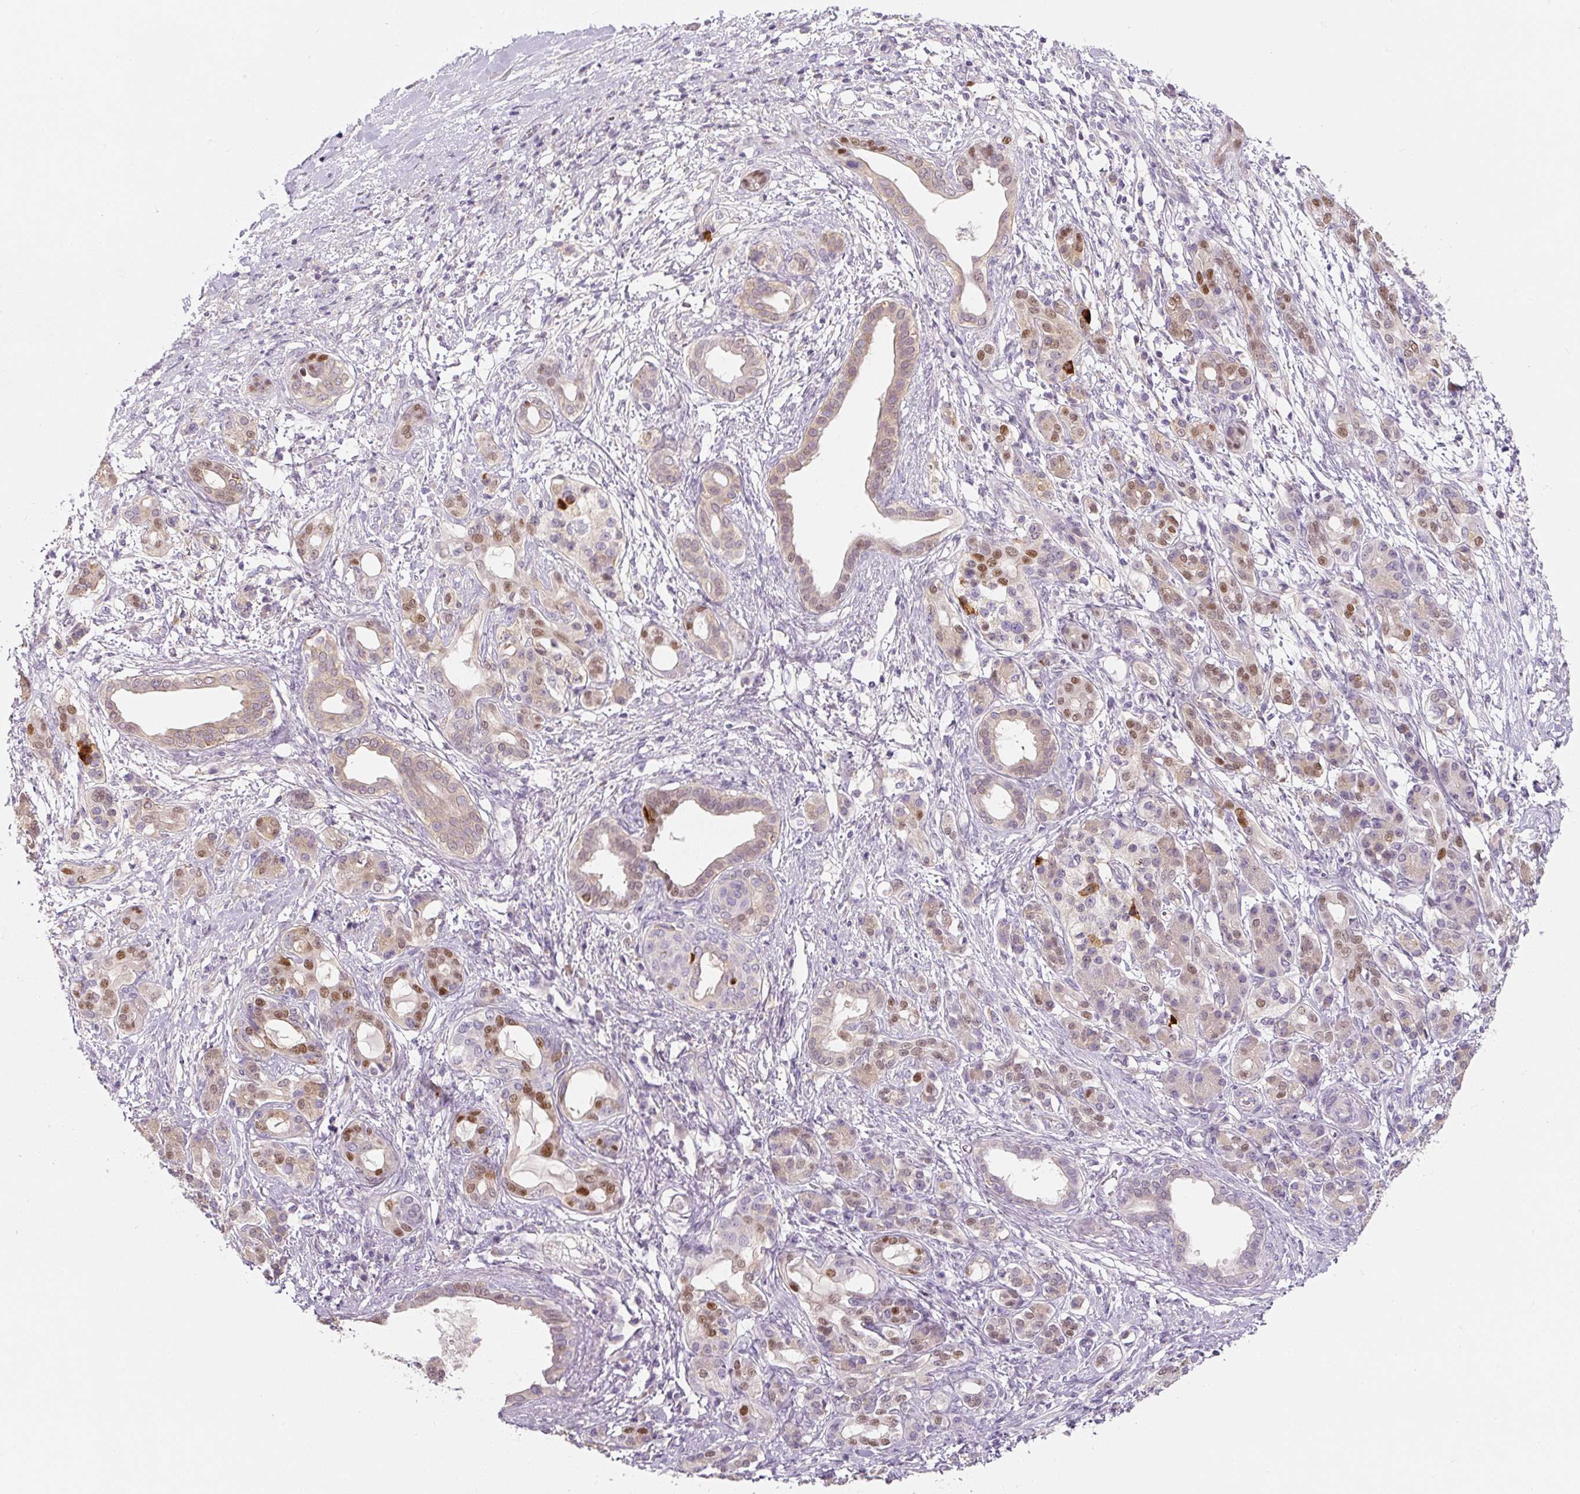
{"staining": {"intensity": "moderate", "quantity": "25%-75%", "location": "nuclear"}, "tissue": "pancreatic cancer", "cell_type": "Tumor cells", "image_type": "cancer", "snomed": [{"axis": "morphology", "description": "Adenocarcinoma, NOS"}, {"axis": "topography", "description": "Pancreas"}], "caption": "Protein analysis of pancreatic cancer (adenocarcinoma) tissue demonstrates moderate nuclear expression in about 25%-75% of tumor cells.", "gene": "PWWP3B", "patient": {"sex": "female", "age": 55}}